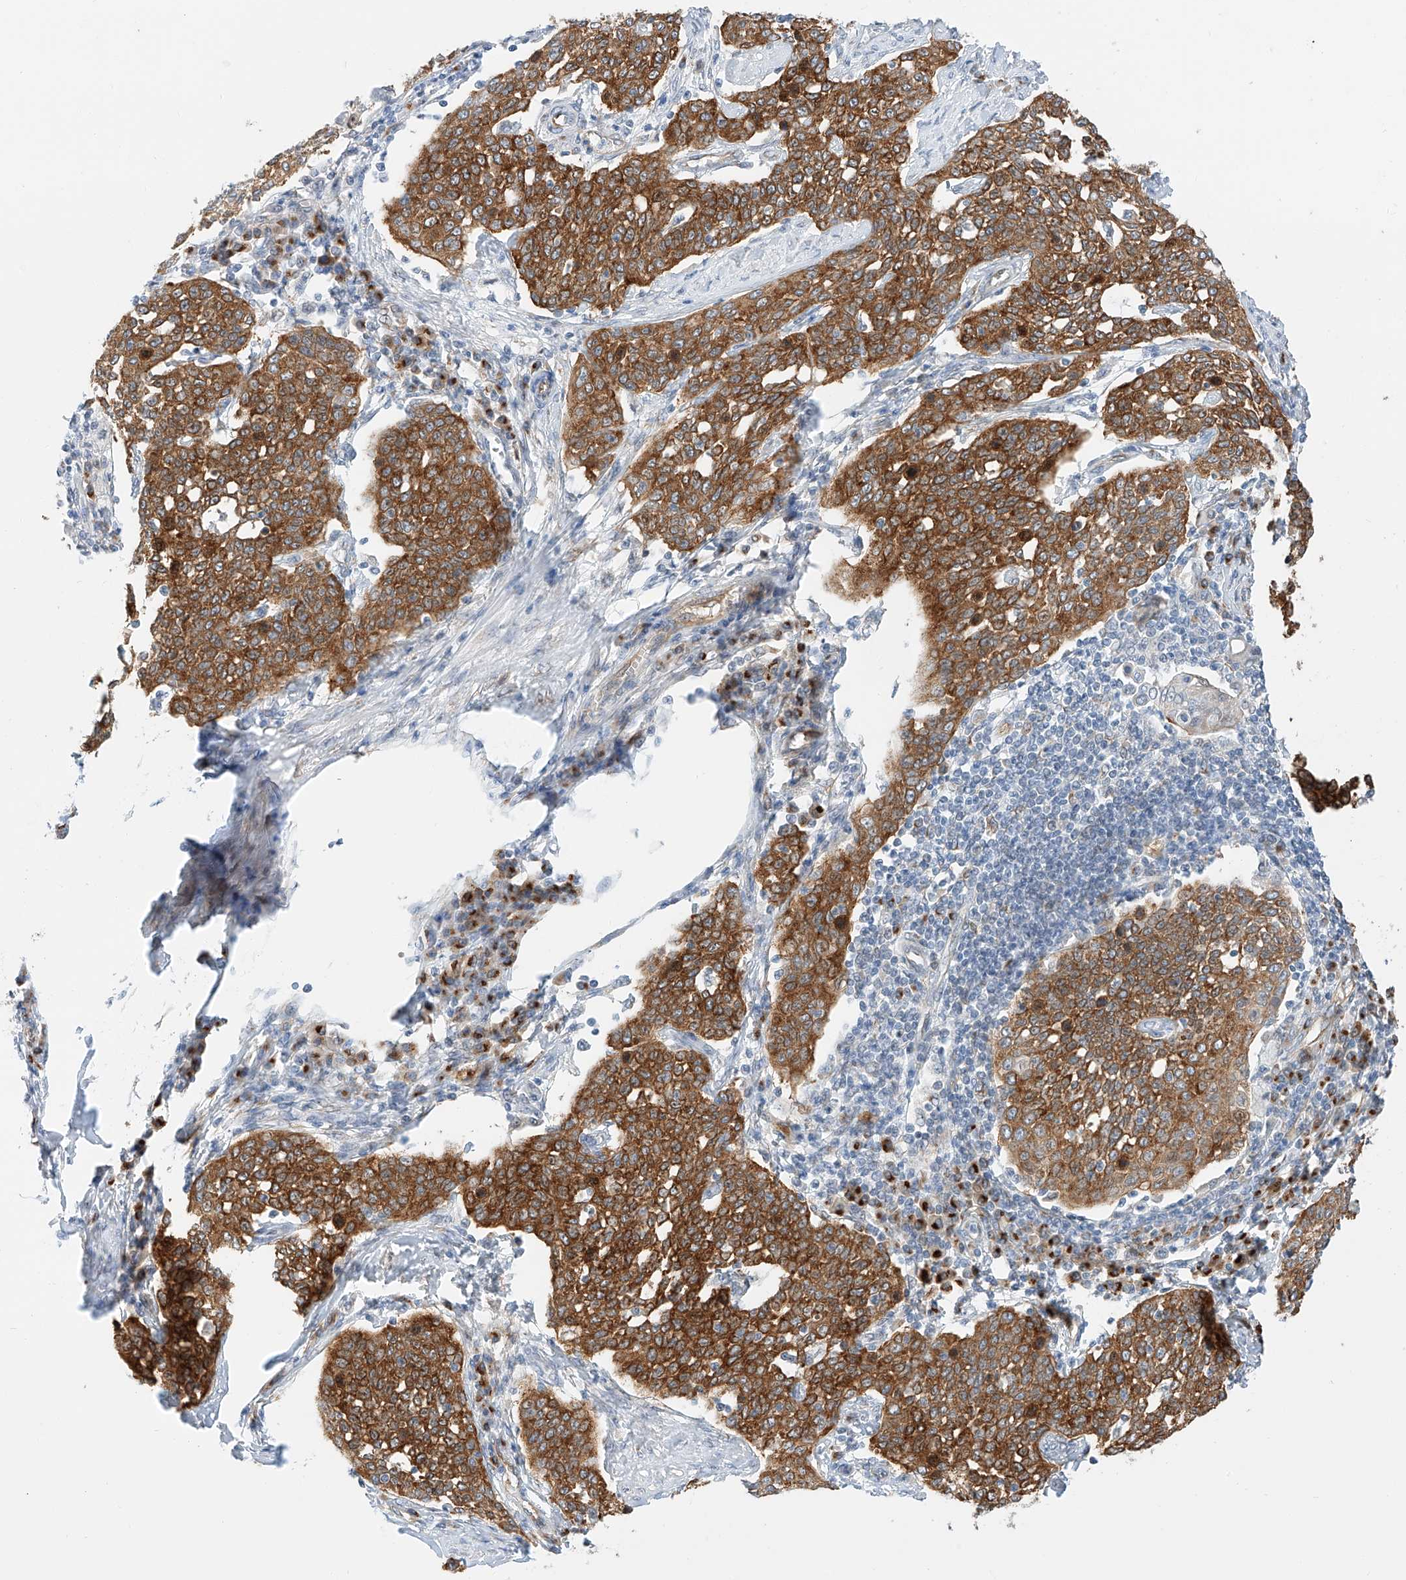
{"staining": {"intensity": "strong", "quantity": ">75%", "location": "cytoplasmic/membranous"}, "tissue": "cervical cancer", "cell_type": "Tumor cells", "image_type": "cancer", "snomed": [{"axis": "morphology", "description": "Squamous cell carcinoma, NOS"}, {"axis": "topography", "description": "Cervix"}], "caption": "There is high levels of strong cytoplasmic/membranous staining in tumor cells of cervical cancer (squamous cell carcinoma), as demonstrated by immunohistochemical staining (brown color).", "gene": "CARMIL1", "patient": {"sex": "female", "age": 34}}